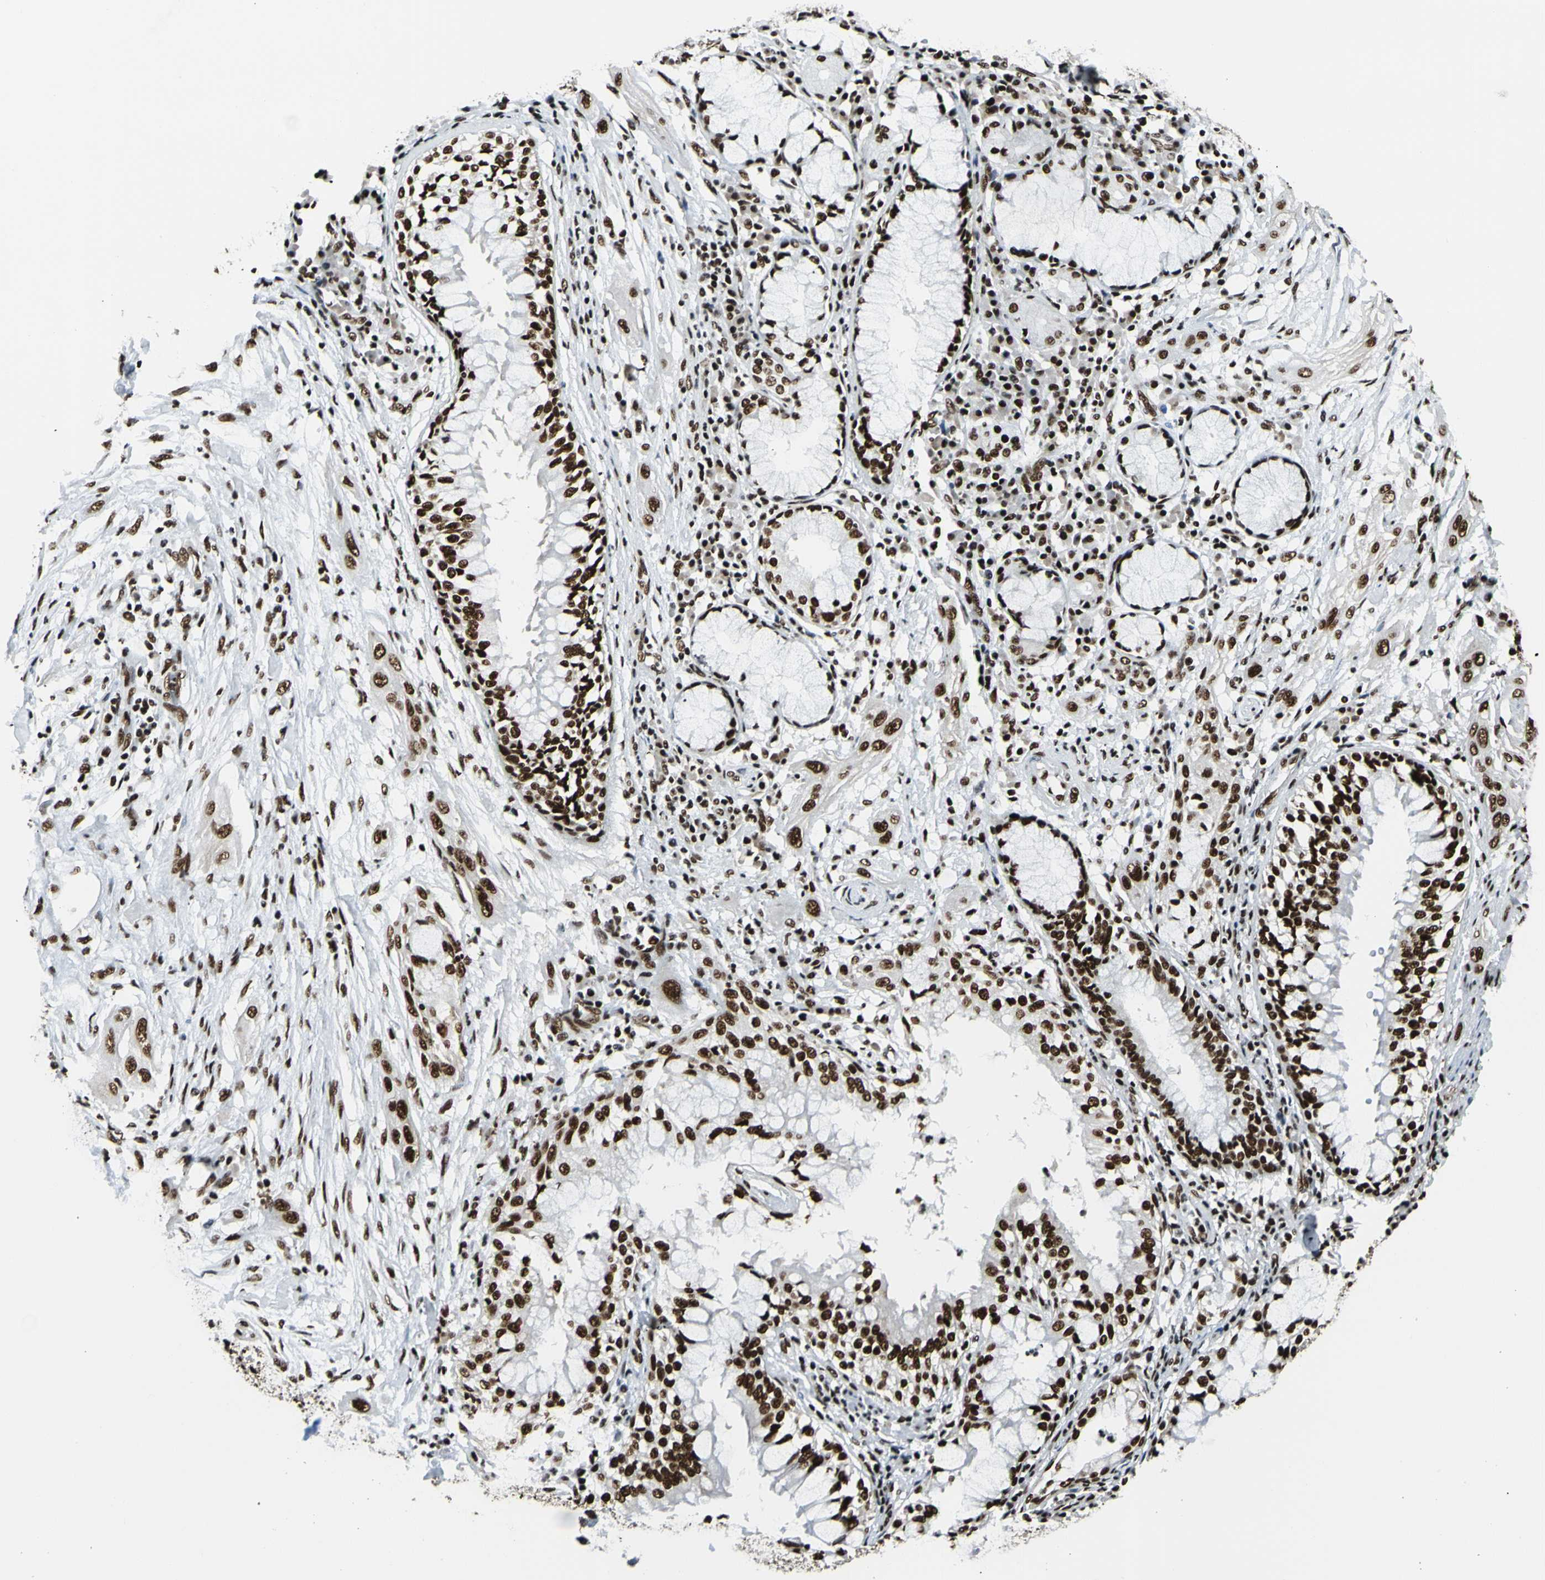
{"staining": {"intensity": "strong", "quantity": ">75%", "location": "nuclear"}, "tissue": "lung cancer", "cell_type": "Tumor cells", "image_type": "cancer", "snomed": [{"axis": "morphology", "description": "Squamous cell carcinoma, NOS"}, {"axis": "topography", "description": "Lung"}], "caption": "Immunohistochemical staining of lung cancer displays strong nuclear protein expression in approximately >75% of tumor cells.", "gene": "CCAR1", "patient": {"sex": "female", "age": 47}}